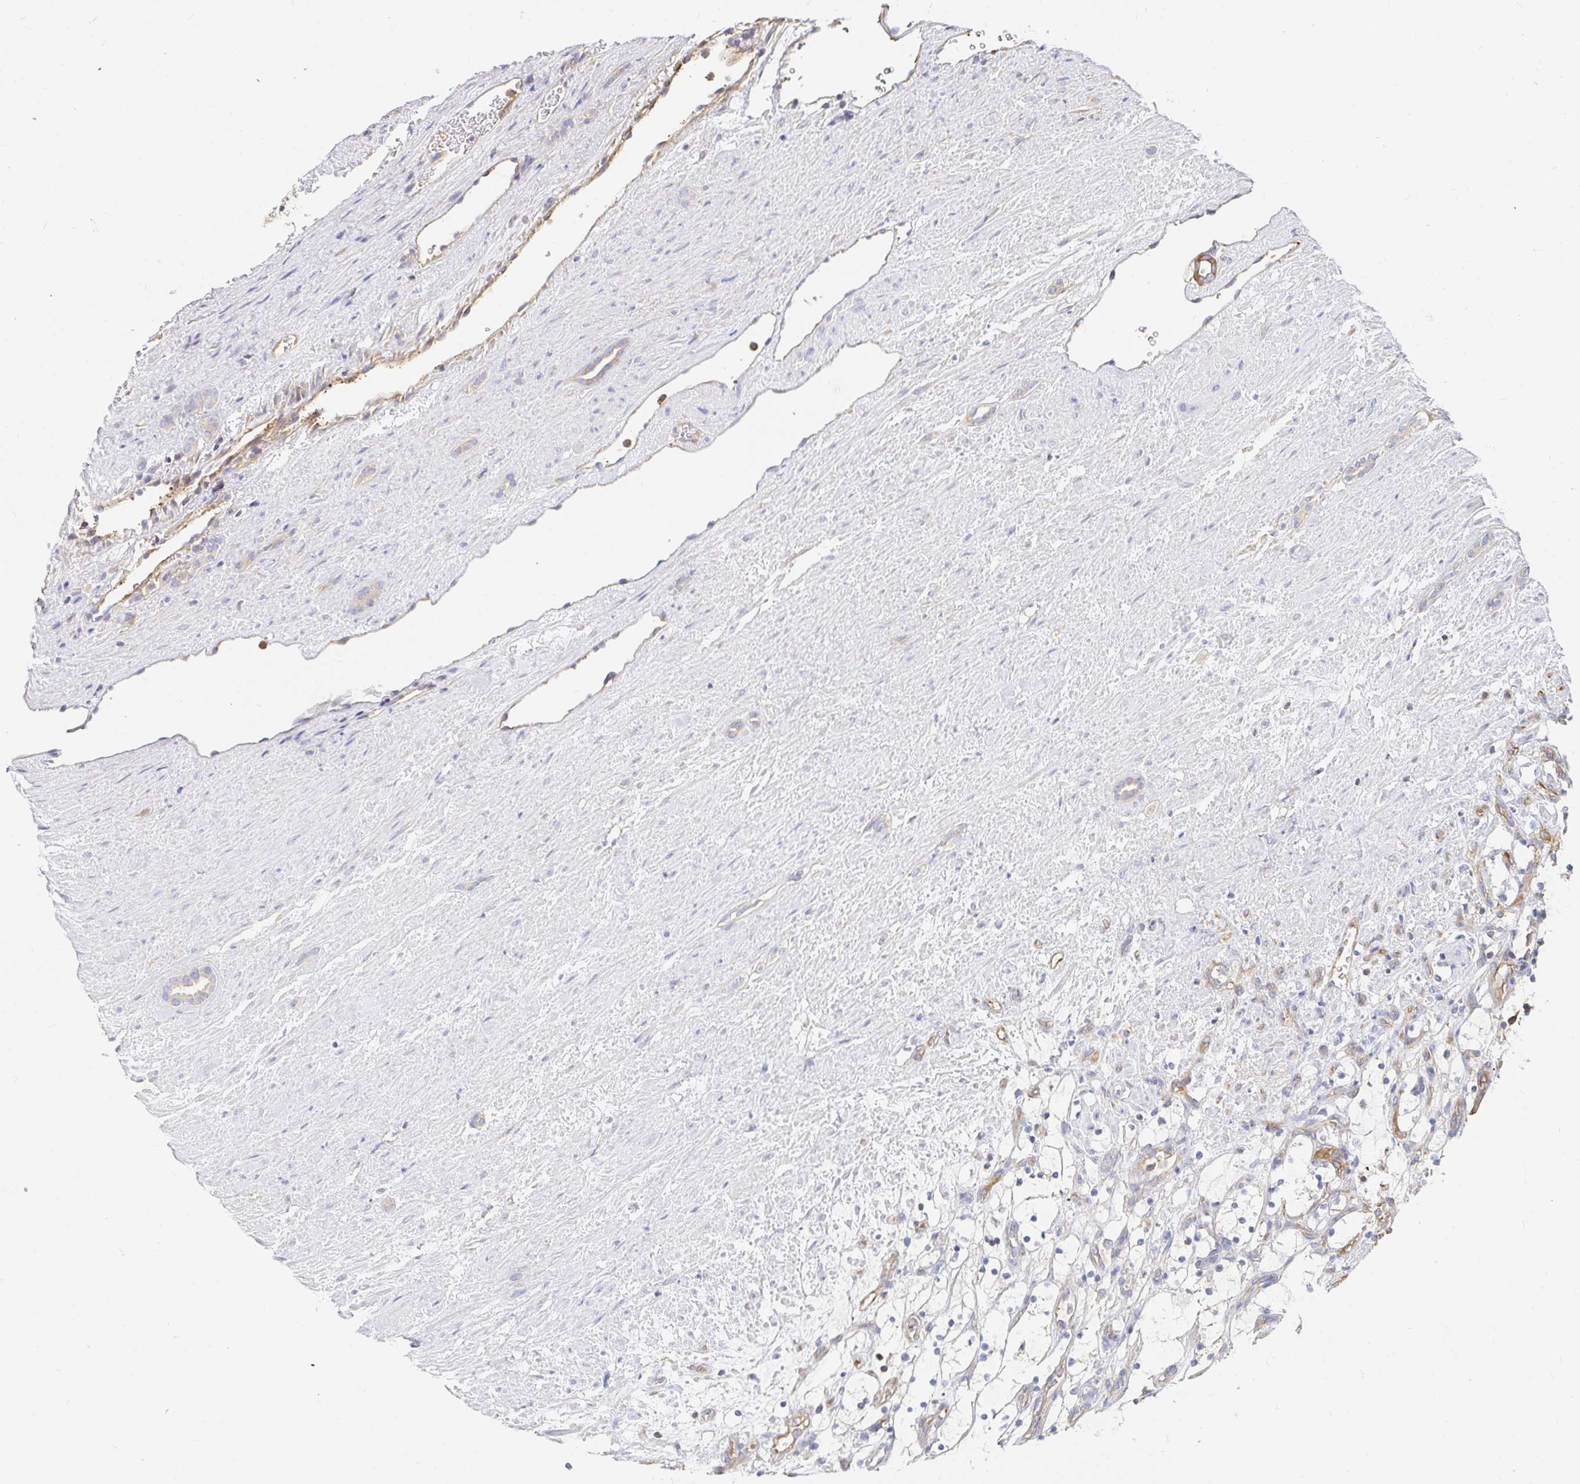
{"staining": {"intensity": "negative", "quantity": "none", "location": "none"}, "tissue": "renal cancer", "cell_type": "Tumor cells", "image_type": "cancer", "snomed": [{"axis": "morphology", "description": "Adenocarcinoma, NOS"}, {"axis": "topography", "description": "Kidney"}], "caption": "IHC photomicrograph of neoplastic tissue: adenocarcinoma (renal) stained with DAB displays no significant protein positivity in tumor cells.", "gene": "TSPAN19", "patient": {"sex": "female", "age": 69}}